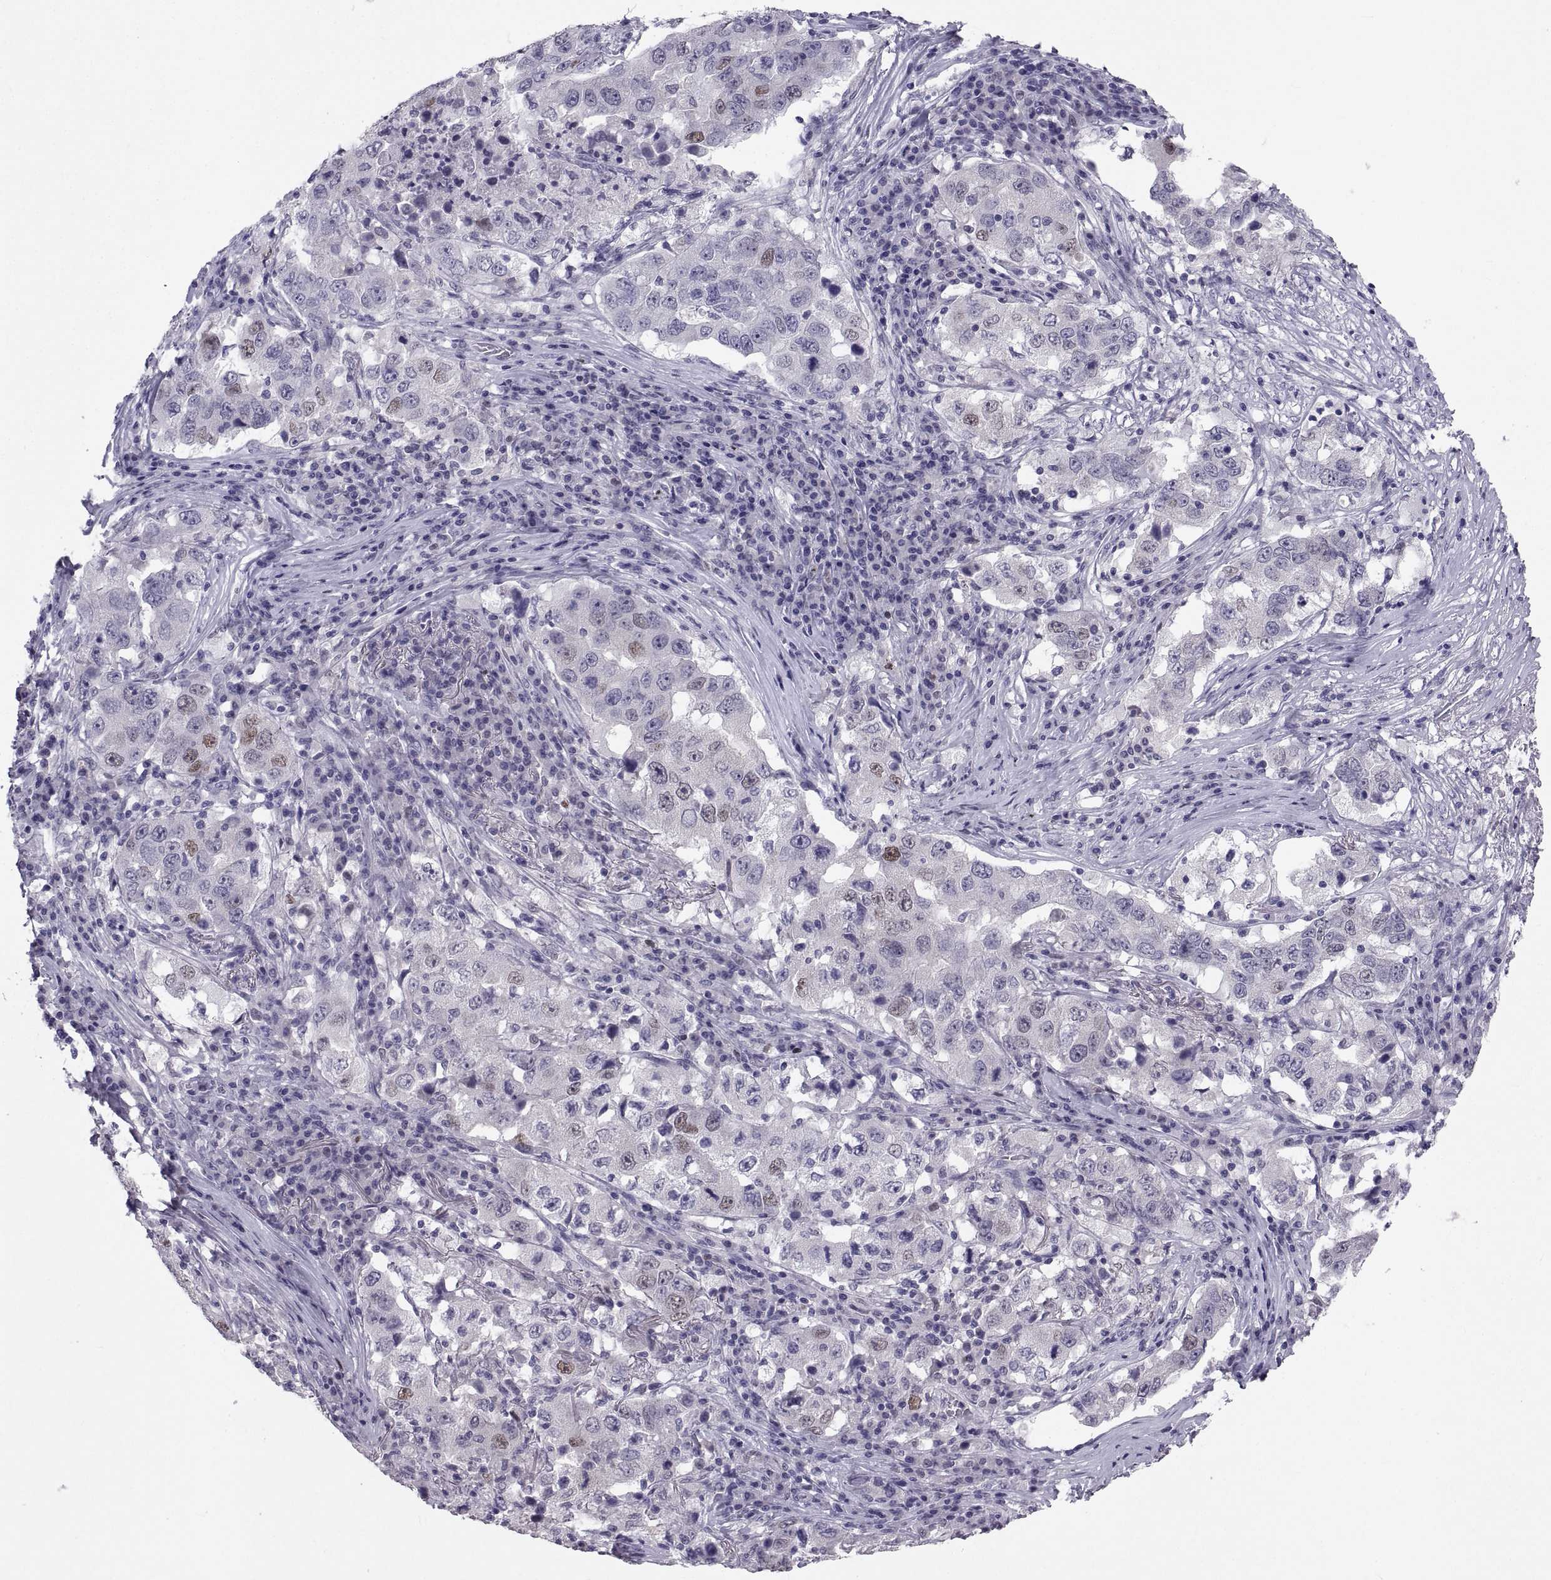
{"staining": {"intensity": "weak", "quantity": "<25%", "location": "nuclear"}, "tissue": "lung cancer", "cell_type": "Tumor cells", "image_type": "cancer", "snomed": [{"axis": "morphology", "description": "Adenocarcinoma, NOS"}, {"axis": "topography", "description": "Lung"}], "caption": "IHC photomicrograph of human adenocarcinoma (lung) stained for a protein (brown), which reveals no staining in tumor cells.", "gene": "SOX21", "patient": {"sex": "male", "age": 73}}